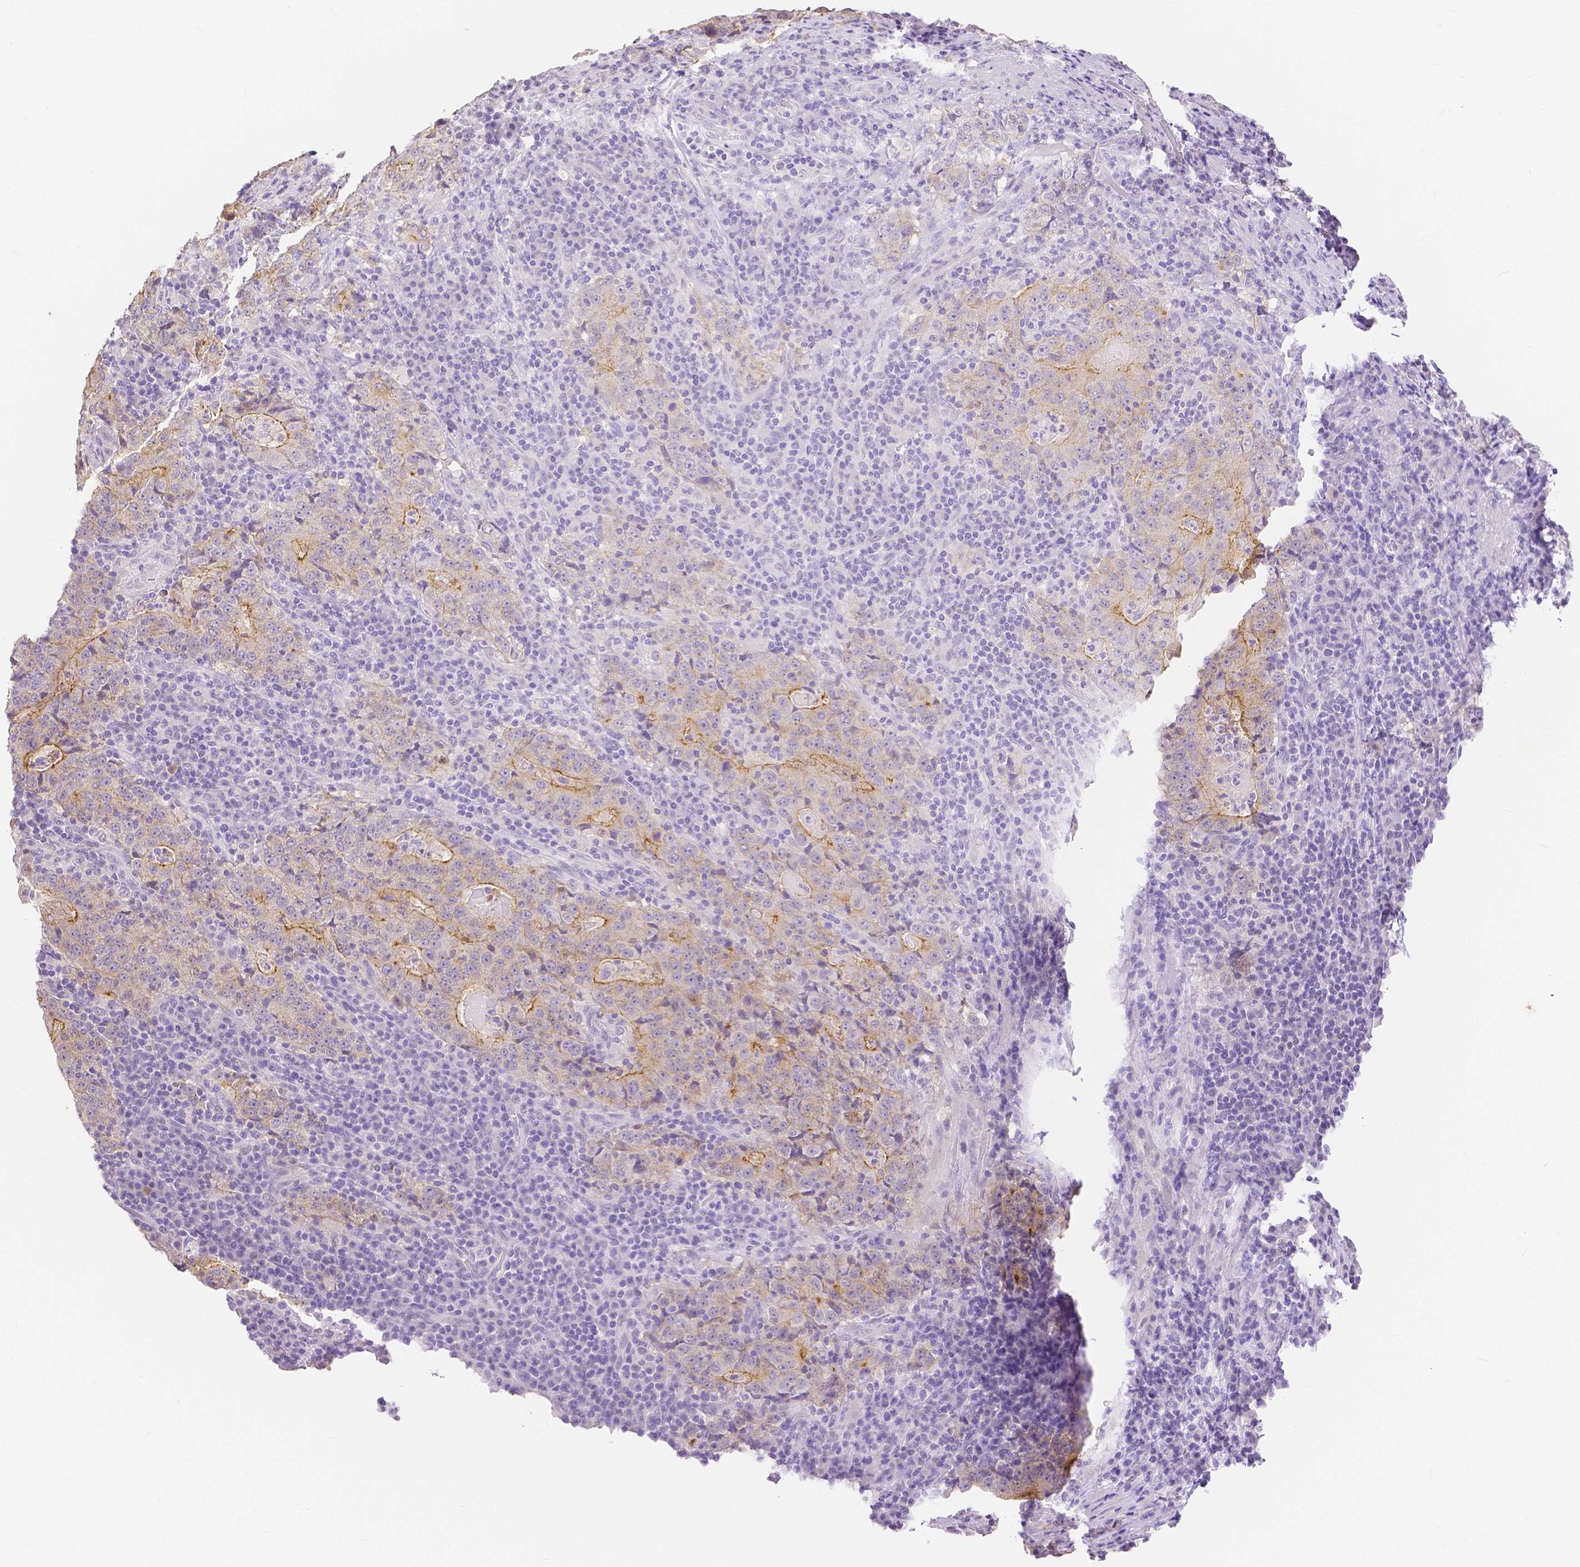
{"staining": {"intensity": "moderate", "quantity": "<25%", "location": "cytoplasmic/membranous"}, "tissue": "stomach cancer", "cell_type": "Tumor cells", "image_type": "cancer", "snomed": [{"axis": "morphology", "description": "Normal tissue, NOS"}, {"axis": "morphology", "description": "Adenocarcinoma, NOS"}, {"axis": "topography", "description": "Stomach, upper"}, {"axis": "topography", "description": "Stomach"}], "caption": "Immunohistochemical staining of adenocarcinoma (stomach) exhibits low levels of moderate cytoplasmic/membranous staining in about <25% of tumor cells. Ihc stains the protein of interest in brown and the nuclei are stained blue.", "gene": "OCLN", "patient": {"sex": "male", "age": 59}}